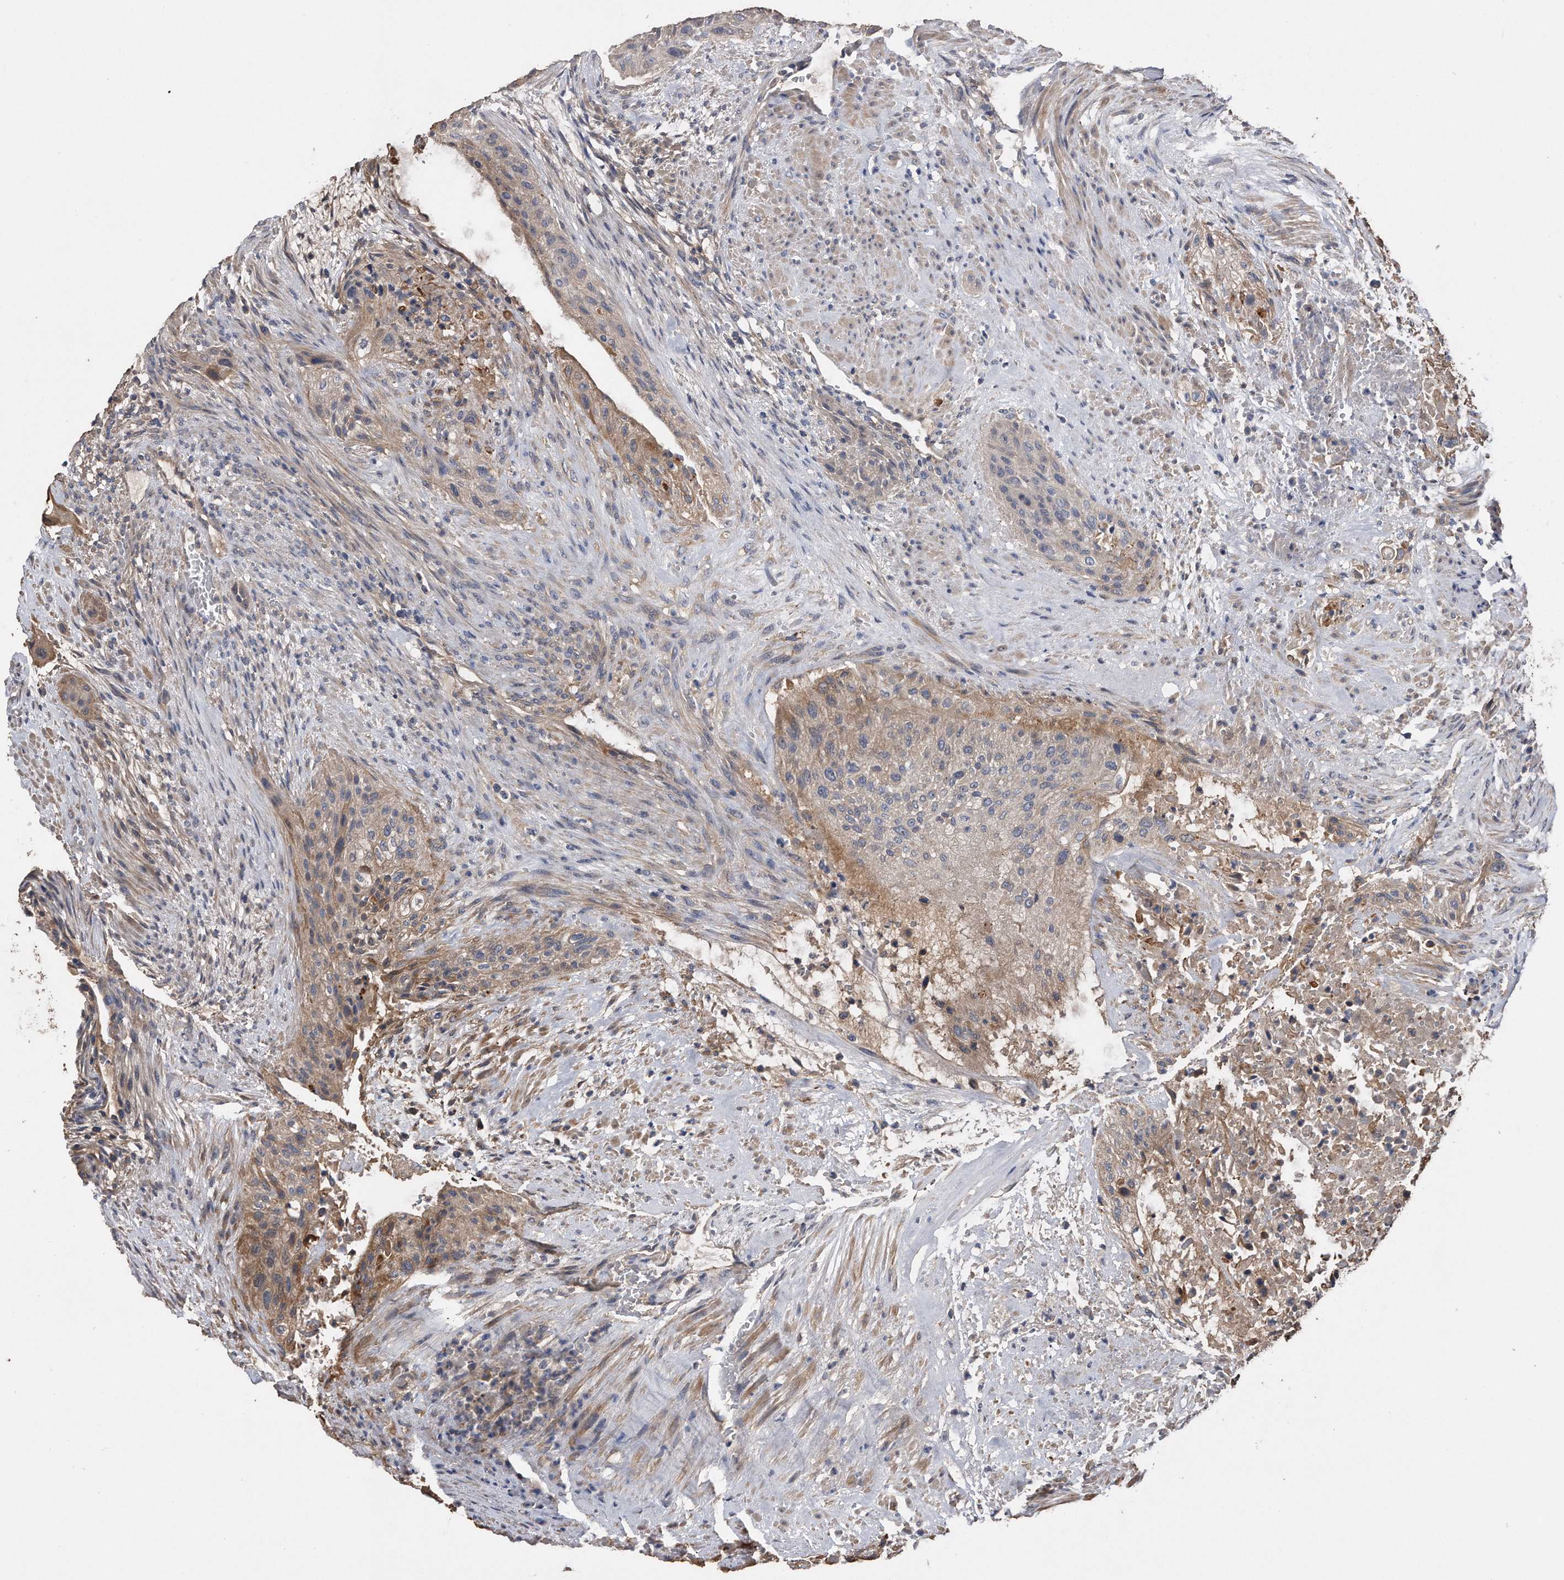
{"staining": {"intensity": "moderate", "quantity": "<25%", "location": "cytoplasmic/membranous"}, "tissue": "urothelial cancer", "cell_type": "Tumor cells", "image_type": "cancer", "snomed": [{"axis": "morphology", "description": "Urothelial carcinoma, High grade"}, {"axis": "topography", "description": "Urinary bladder"}], "caption": "DAB (3,3'-diaminobenzidine) immunohistochemical staining of human urothelial carcinoma (high-grade) shows moderate cytoplasmic/membranous protein positivity in approximately <25% of tumor cells. (brown staining indicates protein expression, while blue staining denotes nuclei).", "gene": "KCND3", "patient": {"sex": "male", "age": 35}}